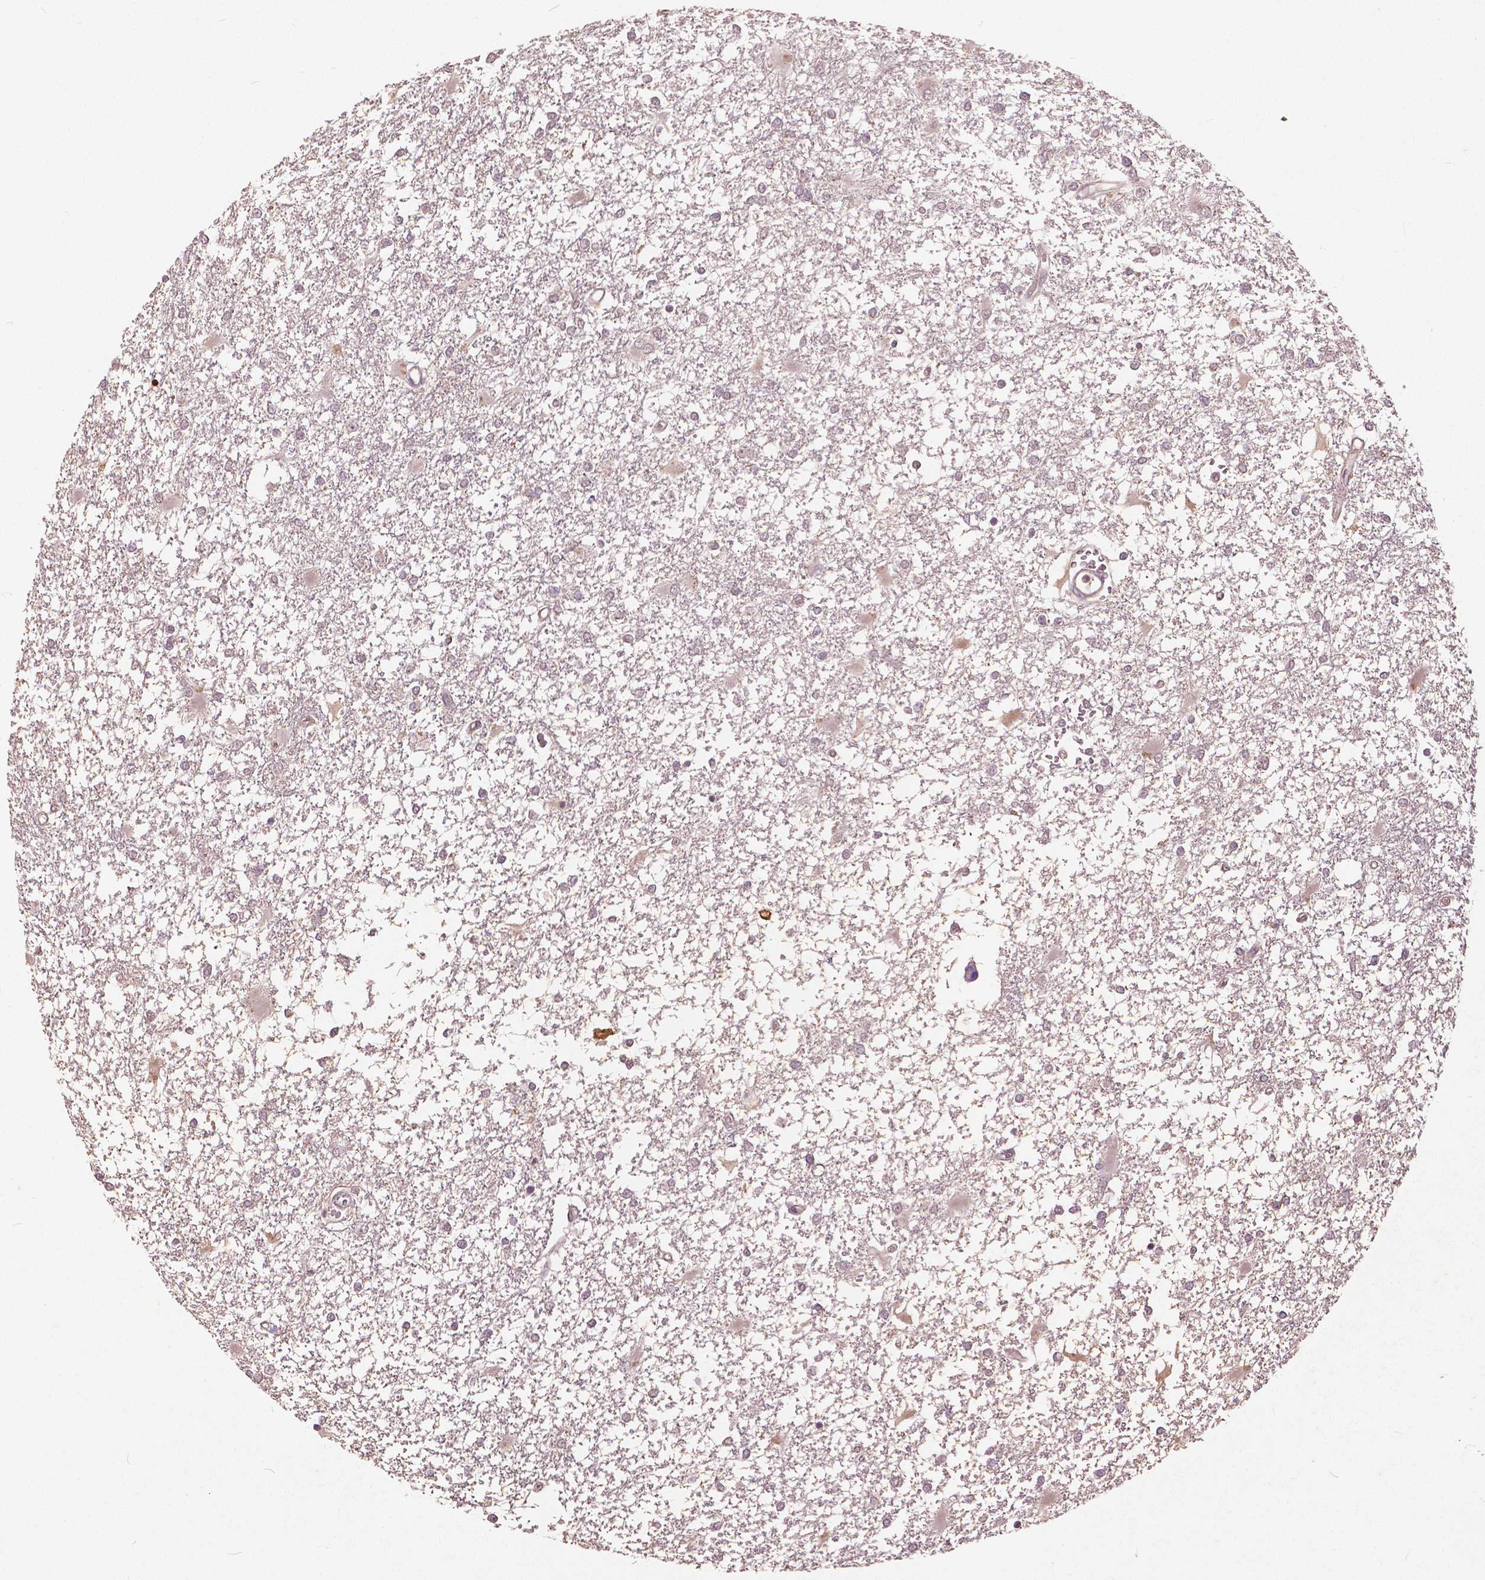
{"staining": {"intensity": "negative", "quantity": "none", "location": "none"}, "tissue": "glioma", "cell_type": "Tumor cells", "image_type": "cancer", "snomed": [{"axis": "morphology", "description": "Glioma, malignant, High grade"}, {"axis": "topography", "description": "Cerebral cortex"}], "caption": "The image demonstrates no significant positivity in tumor cells of glioma.", "gene": "ANGPTL4", "patient": {"sex": "male", "age": 79}}